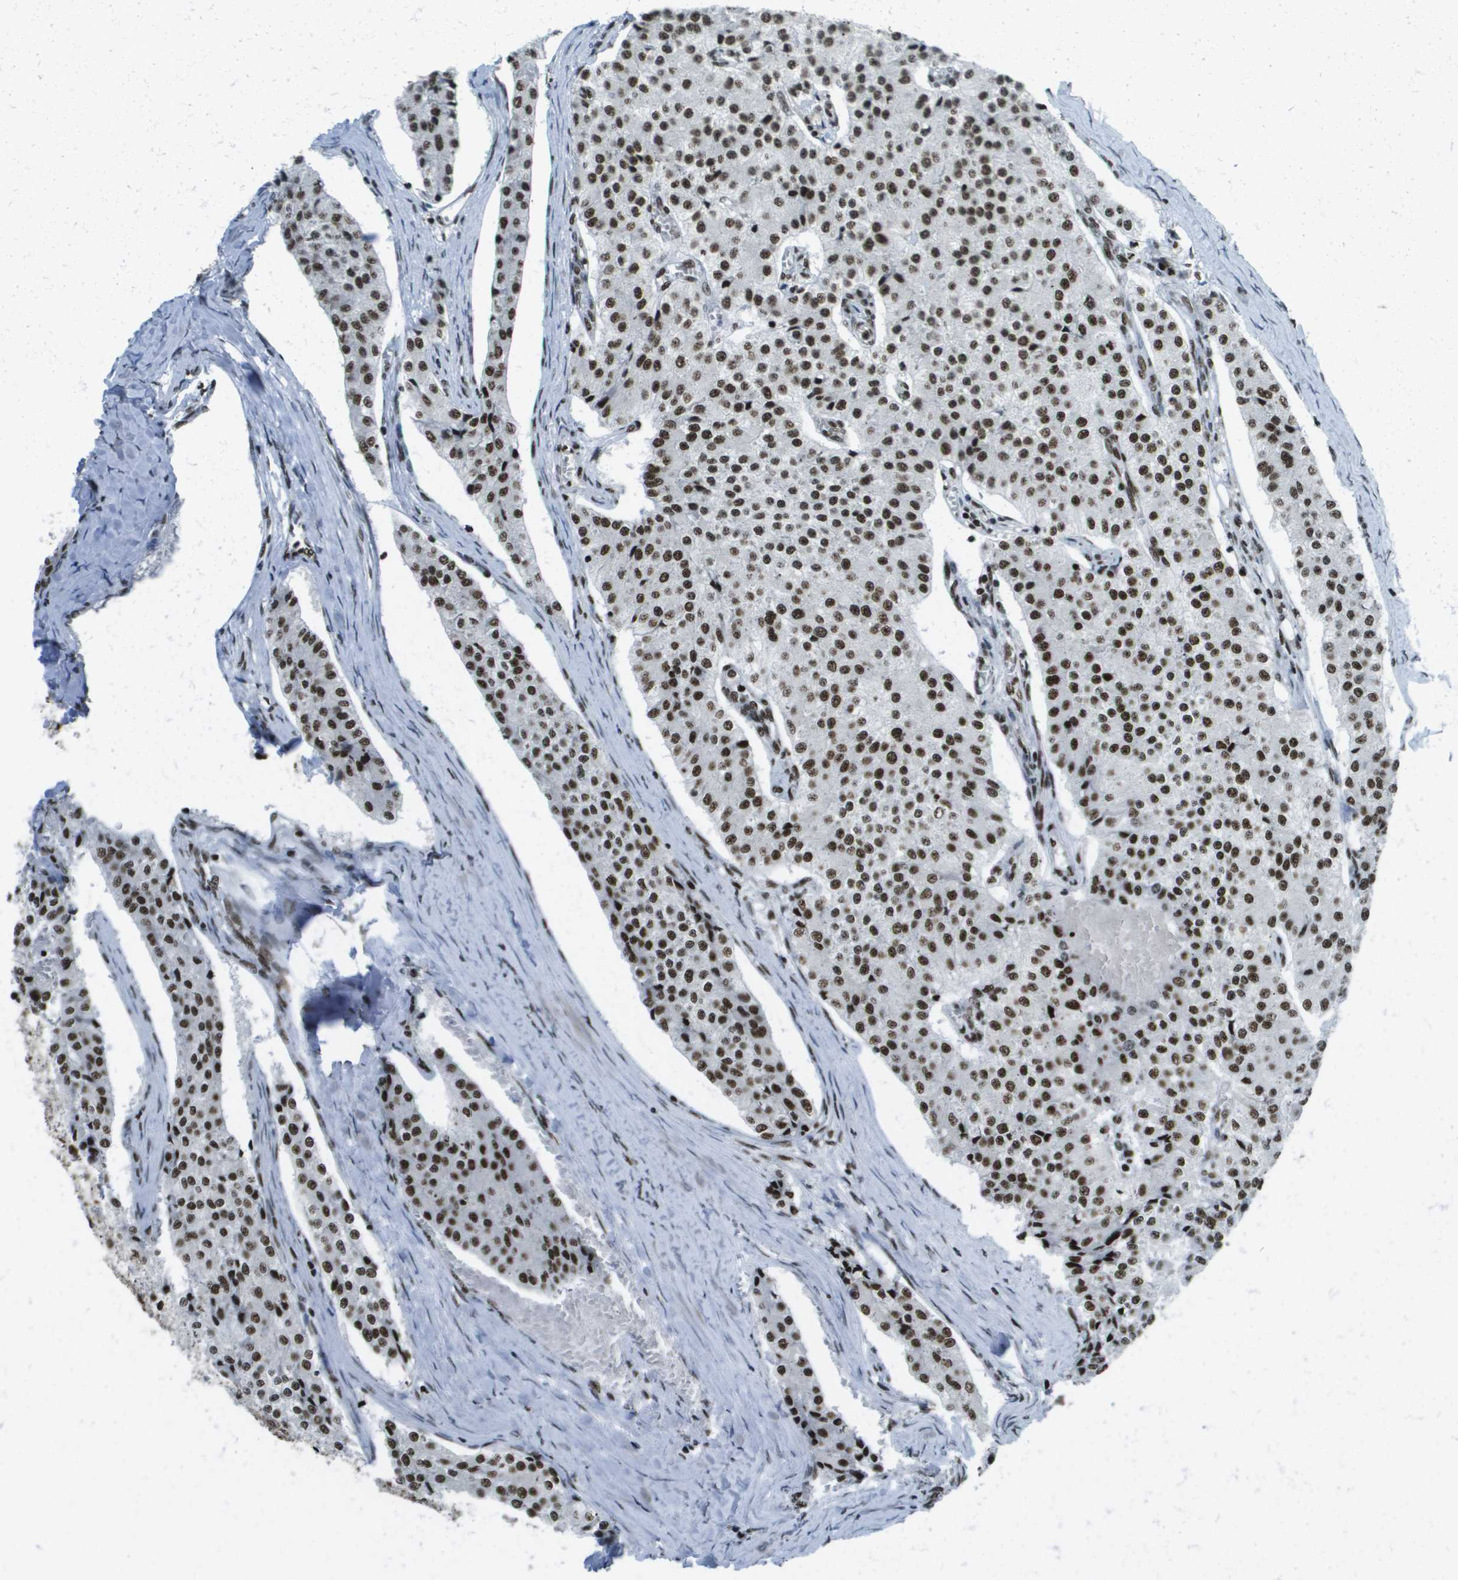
{"staining": {"intensity": "strong", "quantity": ">75%", "location": "nuclear"}, "tissue": "carcinoid", "cell_type": "Tumor cells", "image_type": "cancer", "snomed": [{"axis": "morphology", "description": "Carcinoid, malignant, NOS"}, {"axis": "topography", "description": "Colon"}], "caption": "Protein expression analysis of carcinoid displays strong nuclear expression in about >75% of tumor cells. (Brightfield microscopy of DAB IHC at high magnification).", "gene": "GLYR1", "patient": {"sex": "female", "age": 52}}